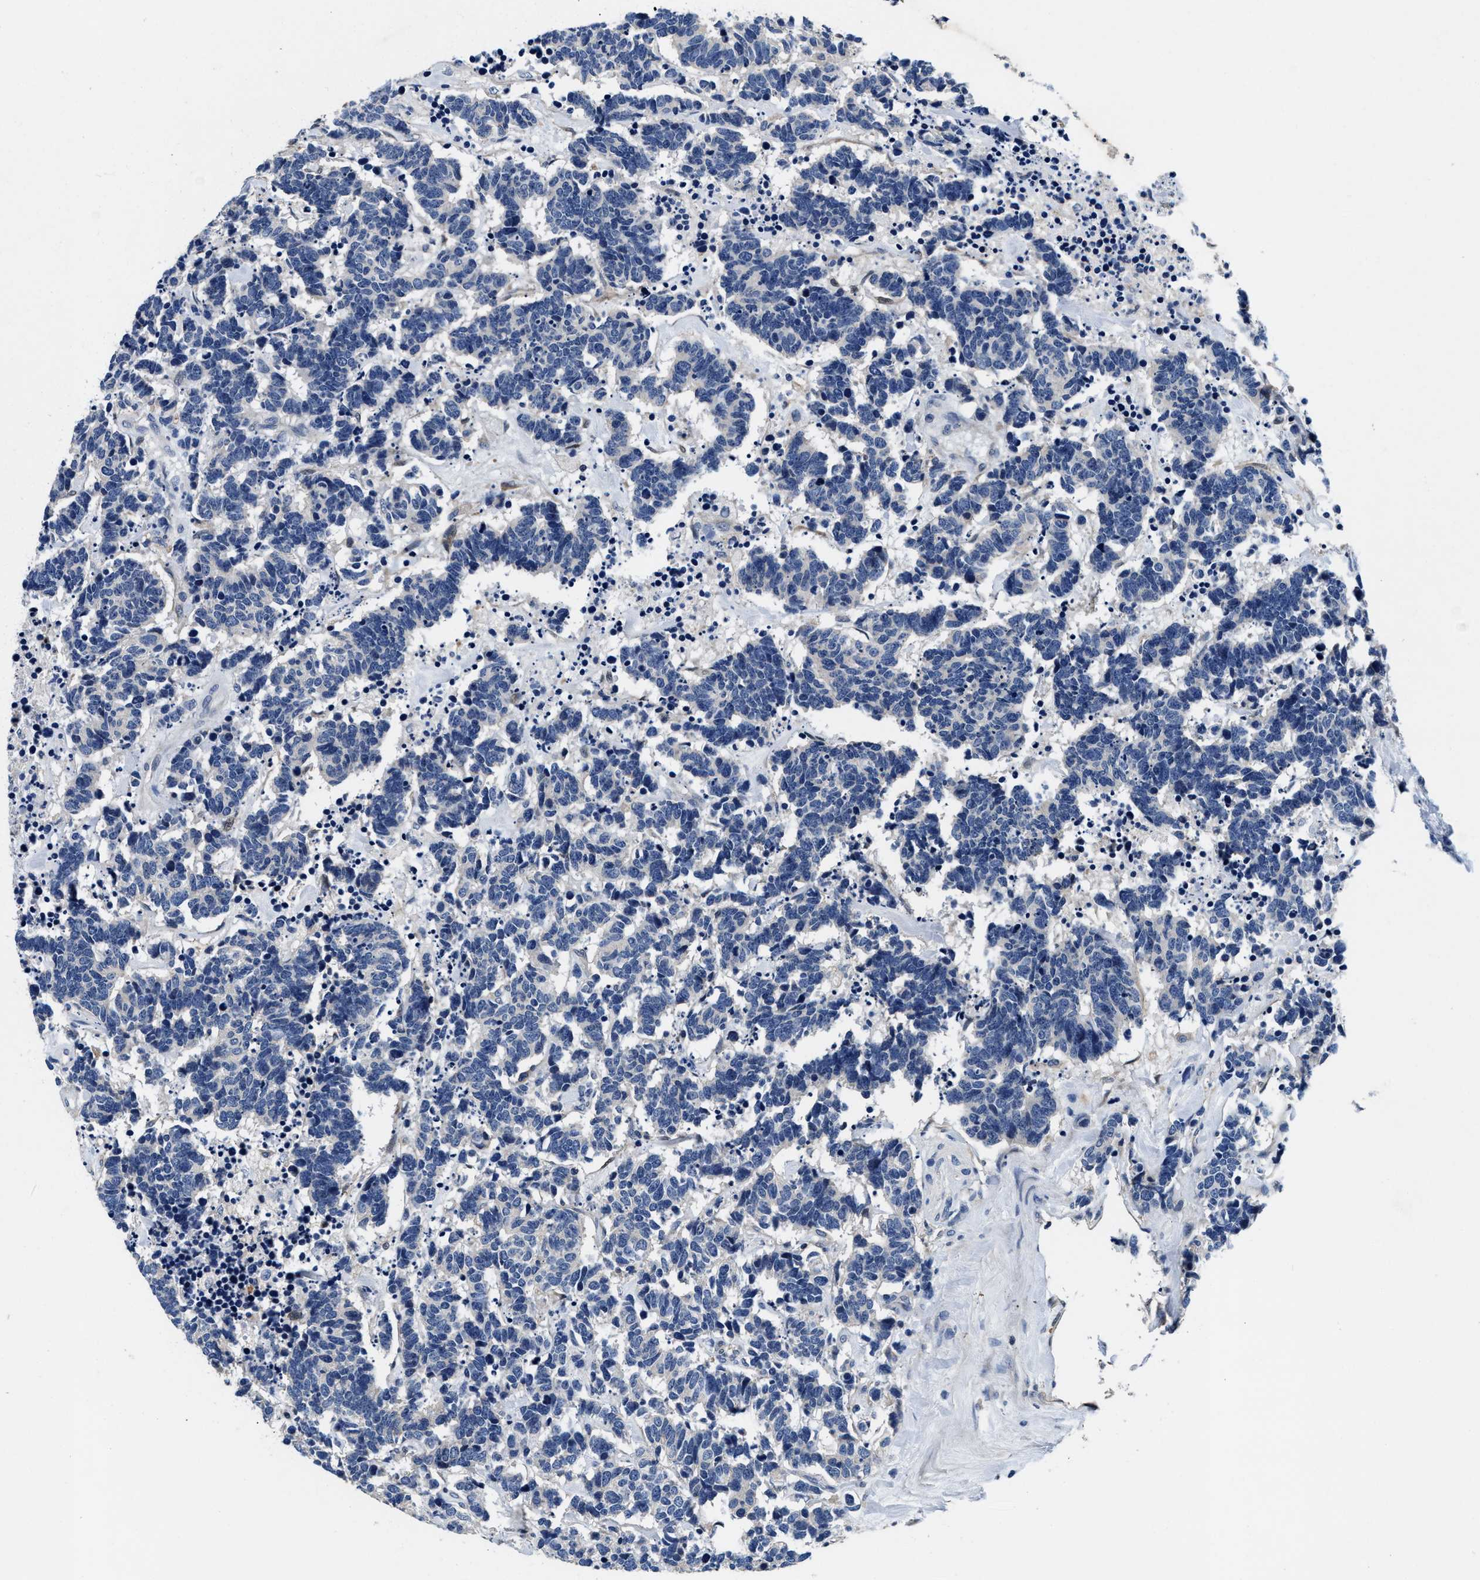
{"staining": {"intensity": "negative", "quantity": "none", "location": "none"}, "tissue": "carcinoid", "cell_type": "Tumor cells", "image_type": "cancer", "snomed": [{"axis": "morphology", "description": "Carcinoma, NOS"}, {"axis": "morphology", "description": "Carcinoid, malignant, NOS"}, {"axis": "topography", "description": "Urinary bladder"}], "caption": "A histopathology image of malignant carcinoid stained for a protein shows no brown staining in tumor cells. Nuclei are stained in blue.", "gene": "ANKIB1", "patient": {"sex": "male", "age": 57}}